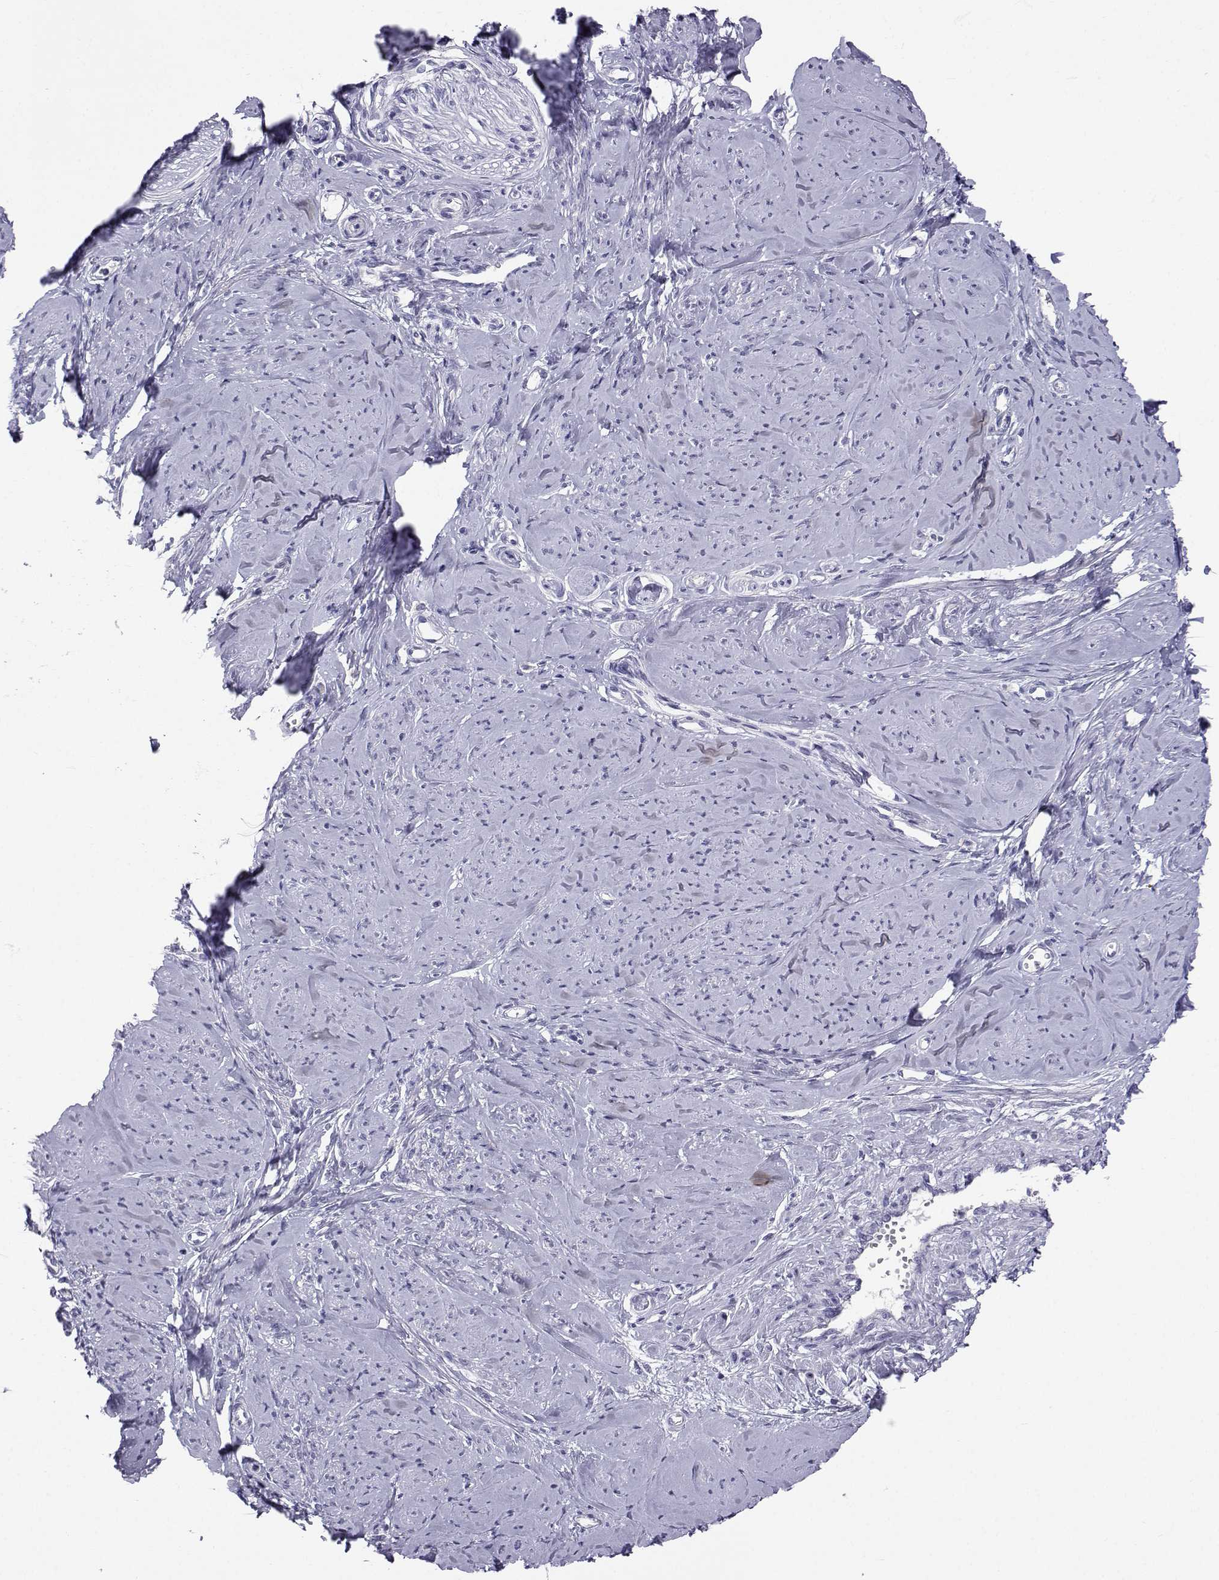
{"staining": {"intensity": "negative", "quantity": "none", "location": "none"}, "tissue": "smooth muscle", "cell_type": "Smooth muscle cells", "image_type": "normal", "snomed": [{"axis": "morphology", "description": "Normal tissue, NOS"}, {"axis": "topography", "description": "Smooth muscle"}], "caption": "IHC of normal human smooth muscle reveals no expression in smooth muscle cells.", "gene": "SLC6A3", "patient": {"sex": "female", "age": 48}}